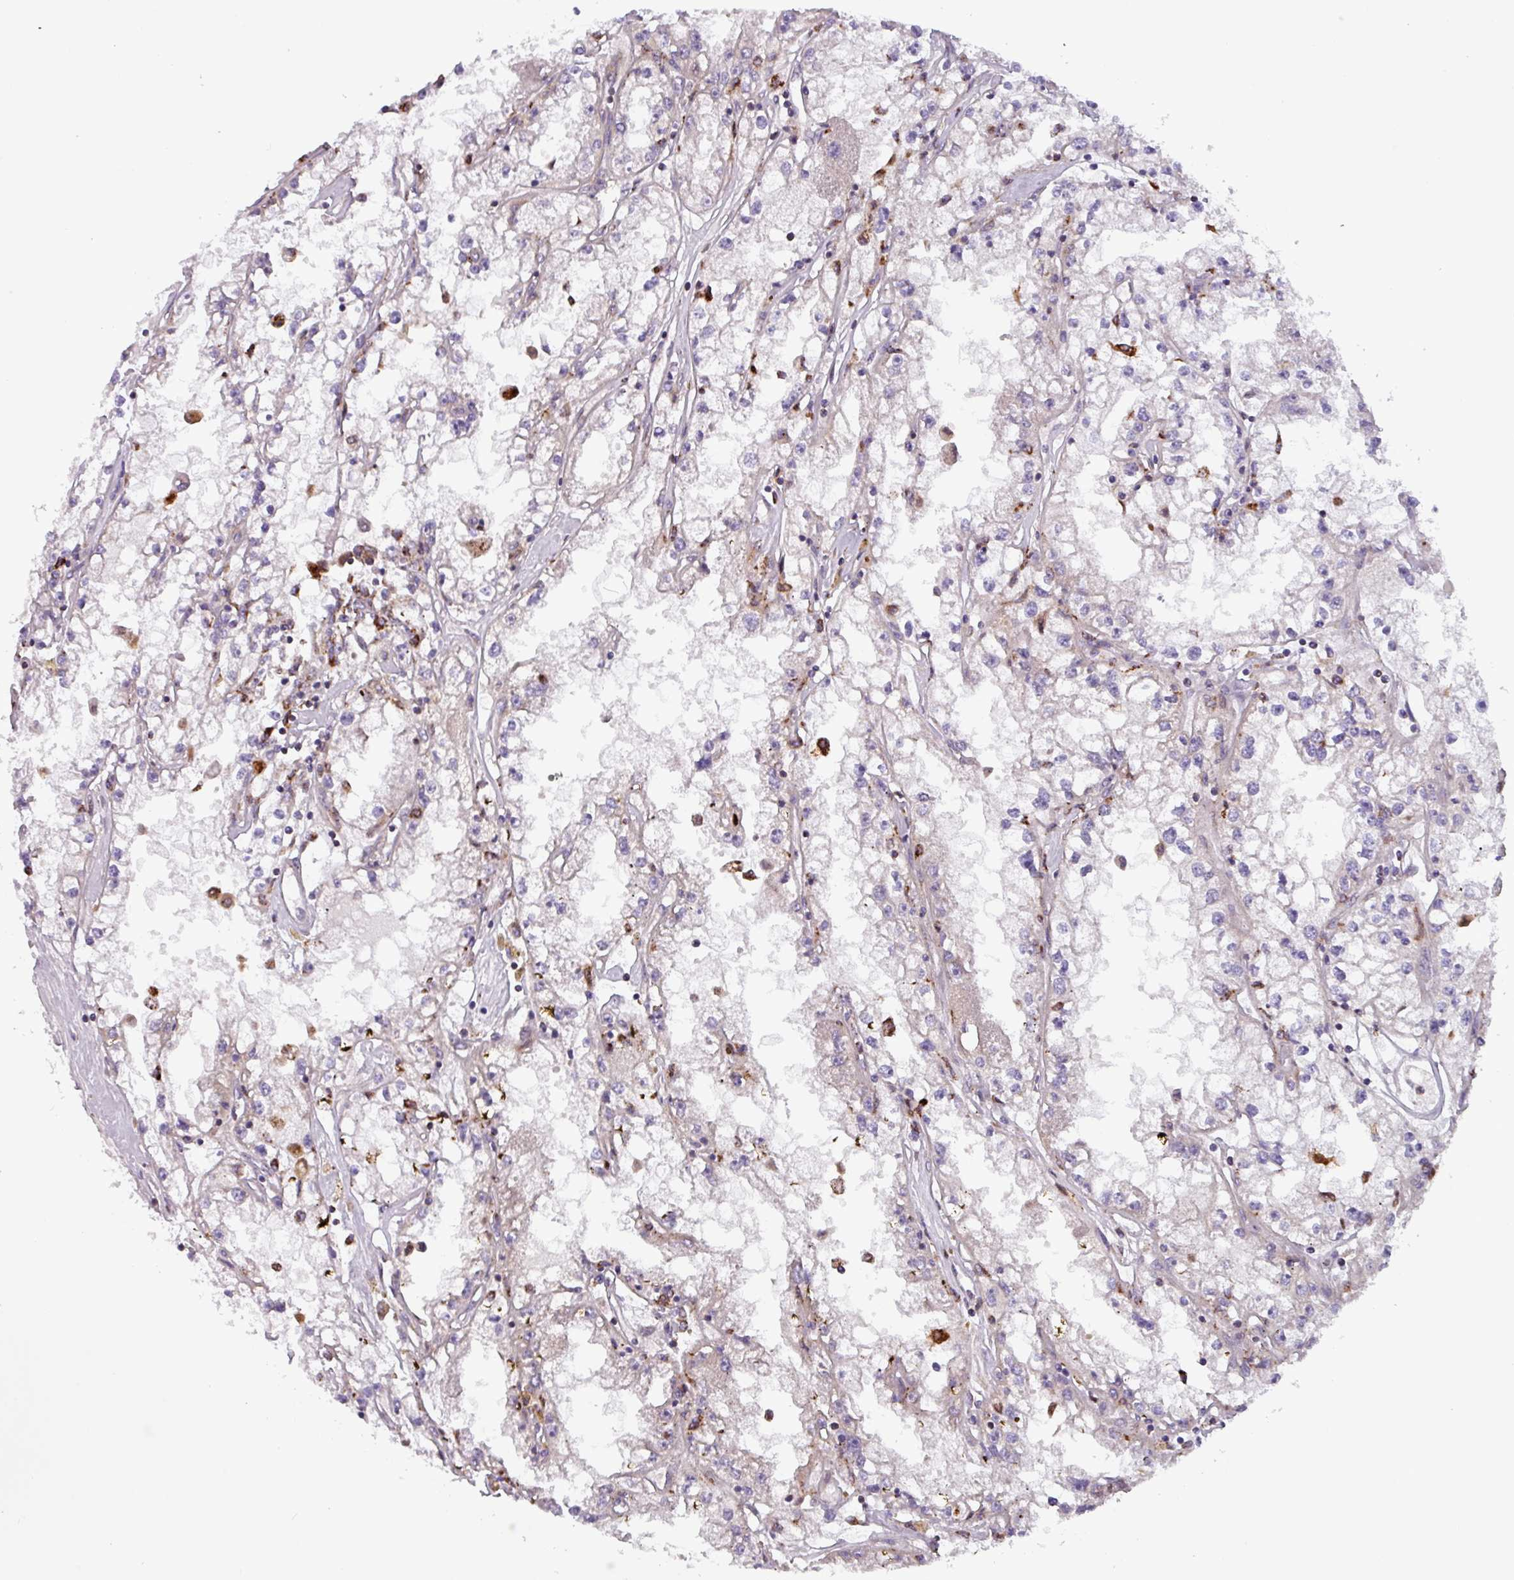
{"staining": {"intensity": "negative", "quantity": "none", "location": "none"}, "tissue": "renal cancer", "cell_type": "Tumor cells", "image_type": "cancer", "snomed": [{"axis": "morphology", "description": "Adenocarcinoma, NOS"}, {"axis": "topography", "description": "Kidney"}], "caption": "An IHC image of renal adenocarcinoma is shown. There is no staining in tumor cells of renal adenocarcinoma. (DAB immunohistochemistry (IHC) with hematoxylin counter stain).", "gene": "AKIRIN1", "patient": {"sex": "male", "age": 56}}